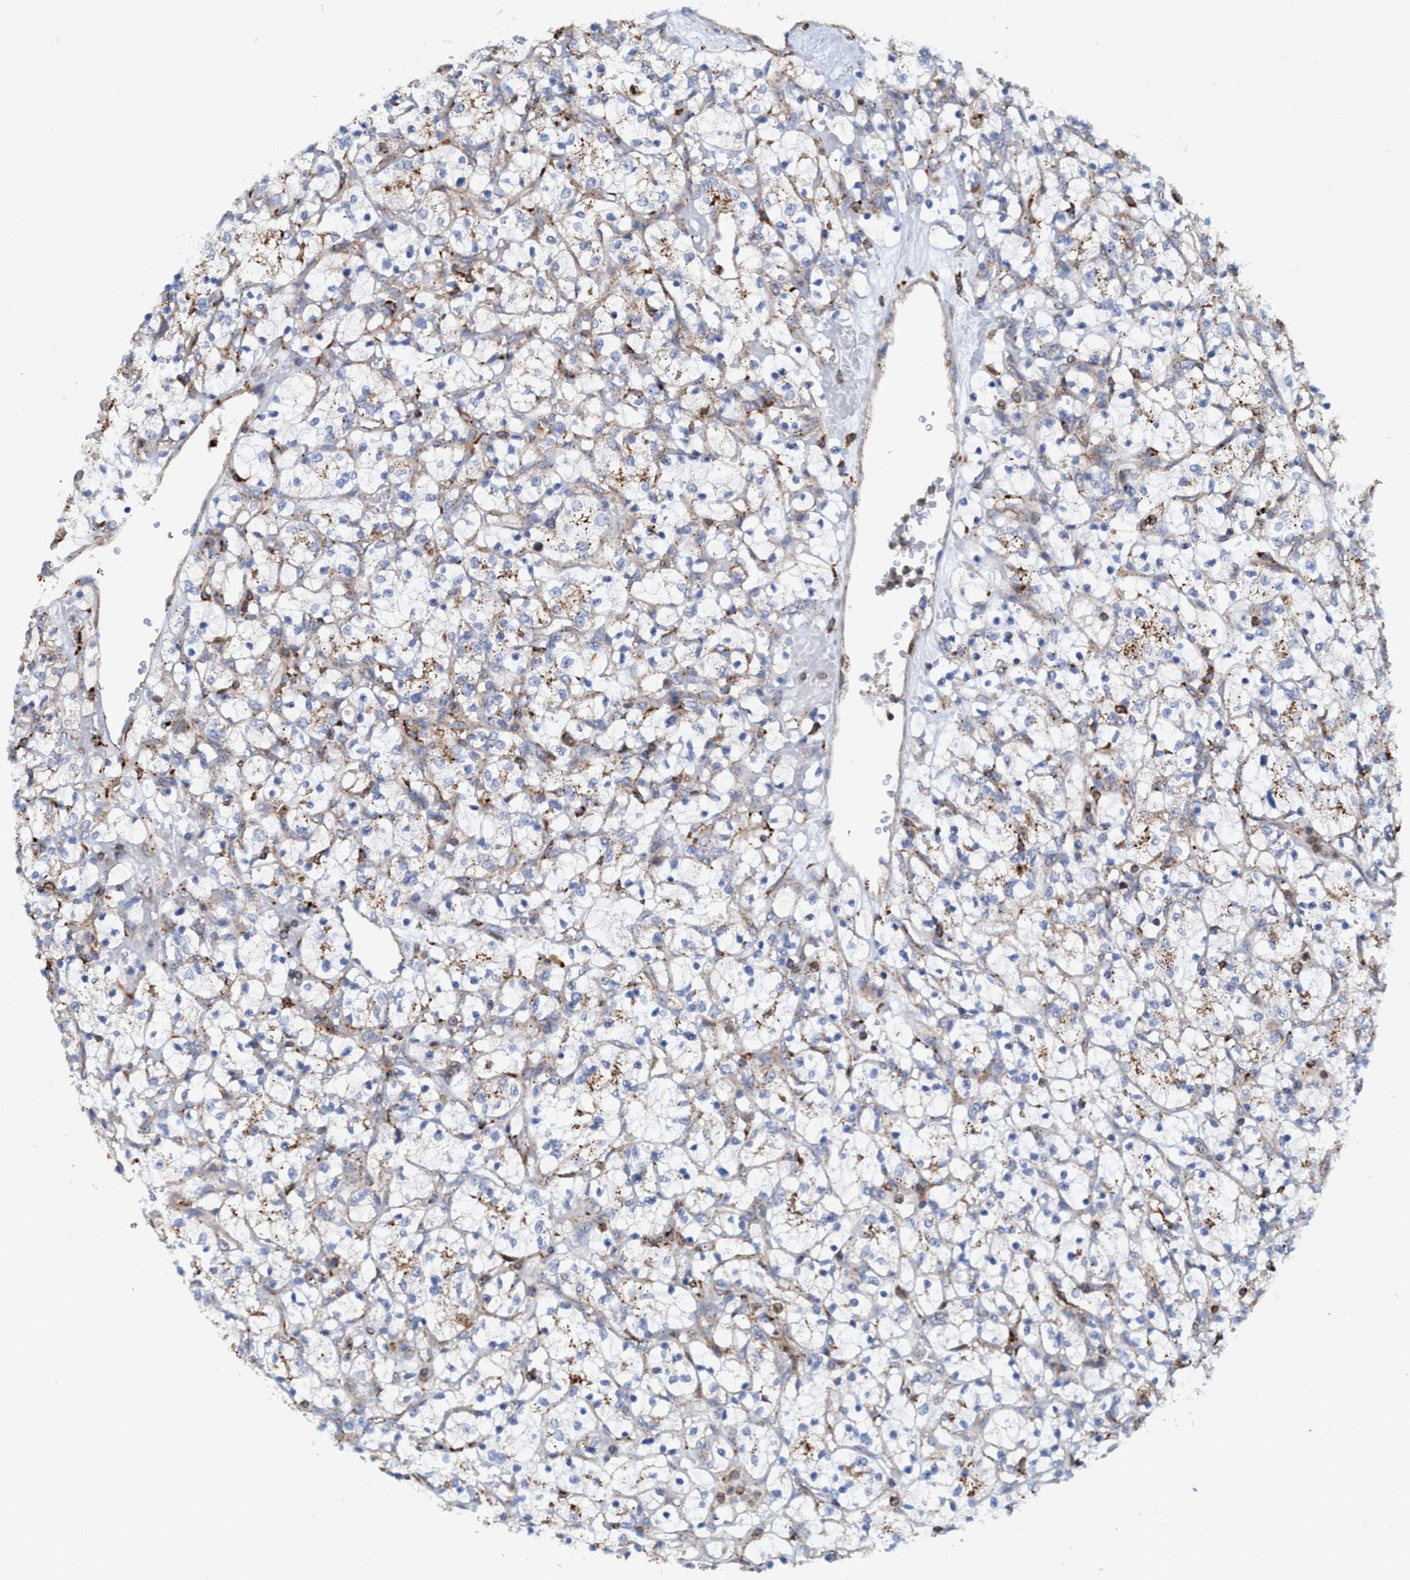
{"staining": {"intensity": "weak", "quantity": "25%-75%", "location": "cytoplasmic/membranous"}, "tissue": "renal cancer", "cell_type": "Tumor cells", "image_type": "cancer", "snomed": [{"axis": "morphology", "description": "Adenocarcinoma, NOS"}, {"axis": "topography", "description": "Kidney"}], "caption": "Weak cytoplasmic/membranous staining is appreciated in approximately 25%-75% of tumor cells in renal cancer (adenocarcinoma).", "gene": "TRIM65", "patient": {"sex": "female", "age": 69}}